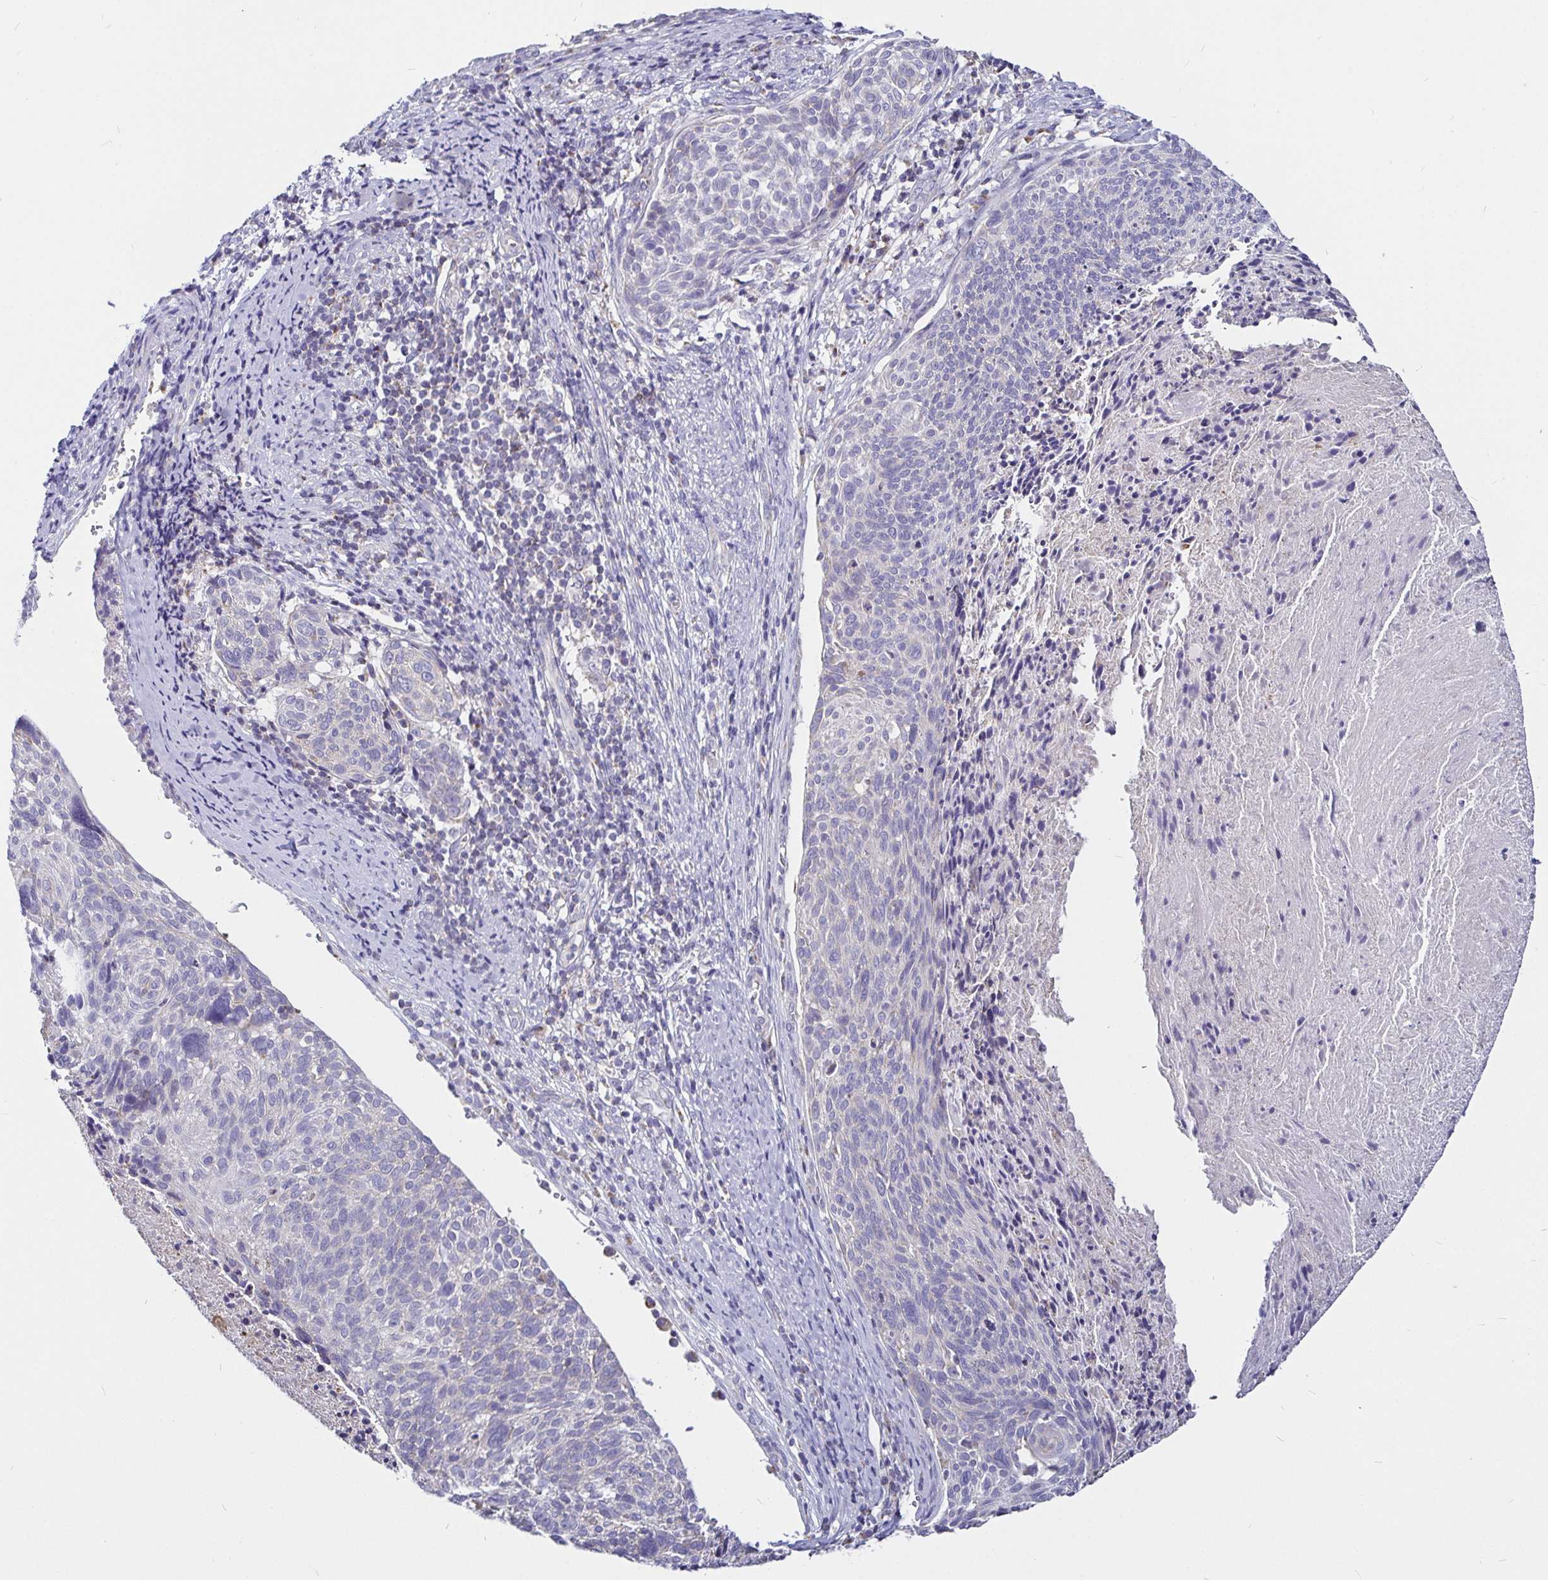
{"staining": {"intensity": "negative", "quantity": "none", "location": "none"}, "tissue": "cervical cancer", "cell_type": "Tumor cells", "image_type": "cancer", "snomed": [{"axis": "morphology", "description": "Squamous cell carcinoma, NOS"}, {"axis": "topography", "description": "Cervix"}], "caption": "Tumor cells show no significant expression in squamous cell carcinoma (cervical). Brightfield microscopy of IHC stained with DAB (brown) and hematoxylin (blue), captured at high magnification.", "gene": "PGAM2", "patient": {"sex": "female", "age": 49}}